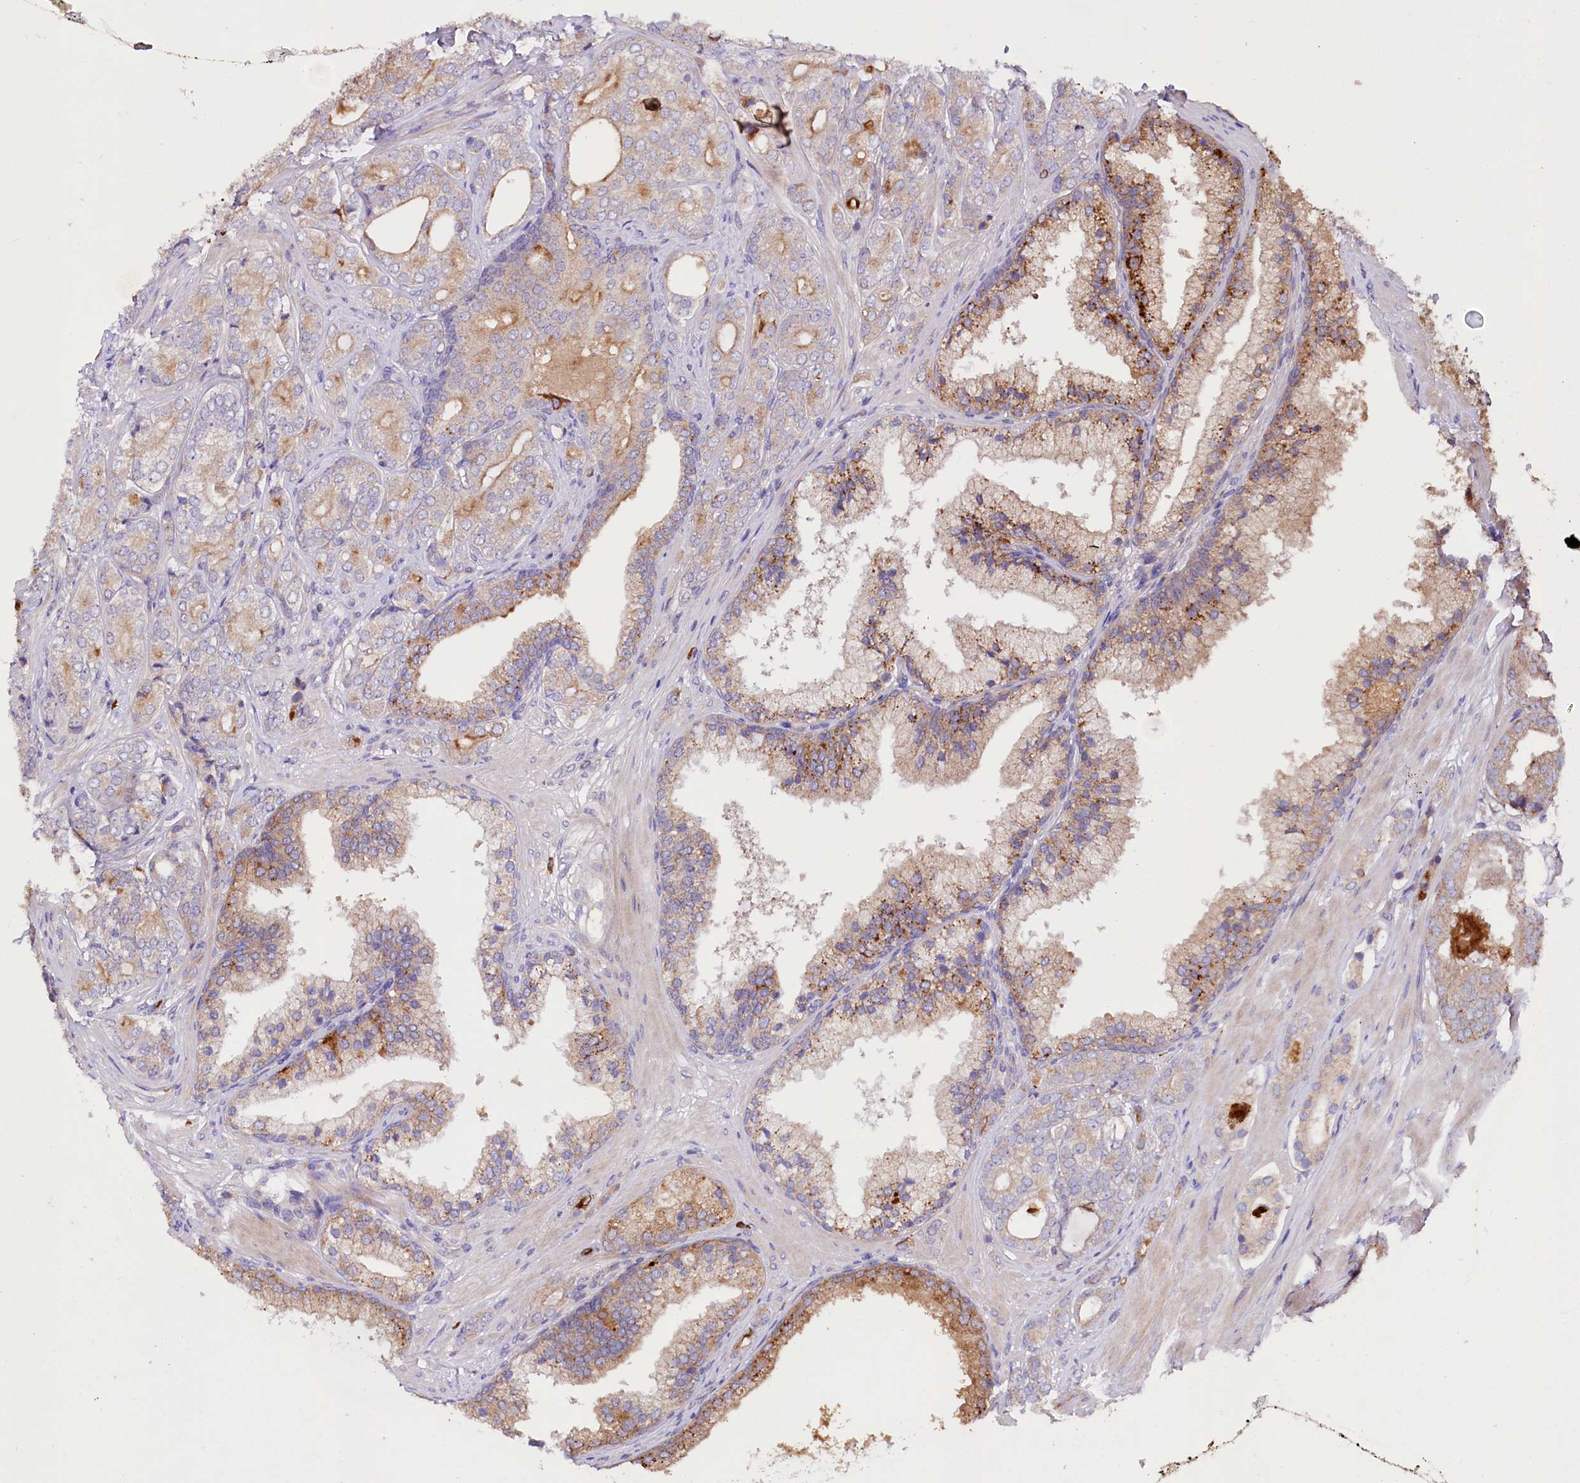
{"staining": {"intensity": "moderate", "quantity": "<25%", "location": "cytoplasmic/membranous"}, "tissue": "prostate cancer", "cell_type": "Tumor cells", "image_type": "cancer", "snomed": [{"axis": "morphology", "description": "Adenocarcinoma, High grade"}, {"axis": "topography", "description": "Prostate"}], "caption": "Protein expression by immunohistochemistry (IHC) shows moderate cytoplasmic/membranous staining in about <25% of tumor cells in prostate cancer. Using DAB (brown) and hematoxylin (blue) stains, captured at high magnification using brightfield microscopy.", "gene": "ZNF45", "patient": {"sex": "male", "age": 60}}